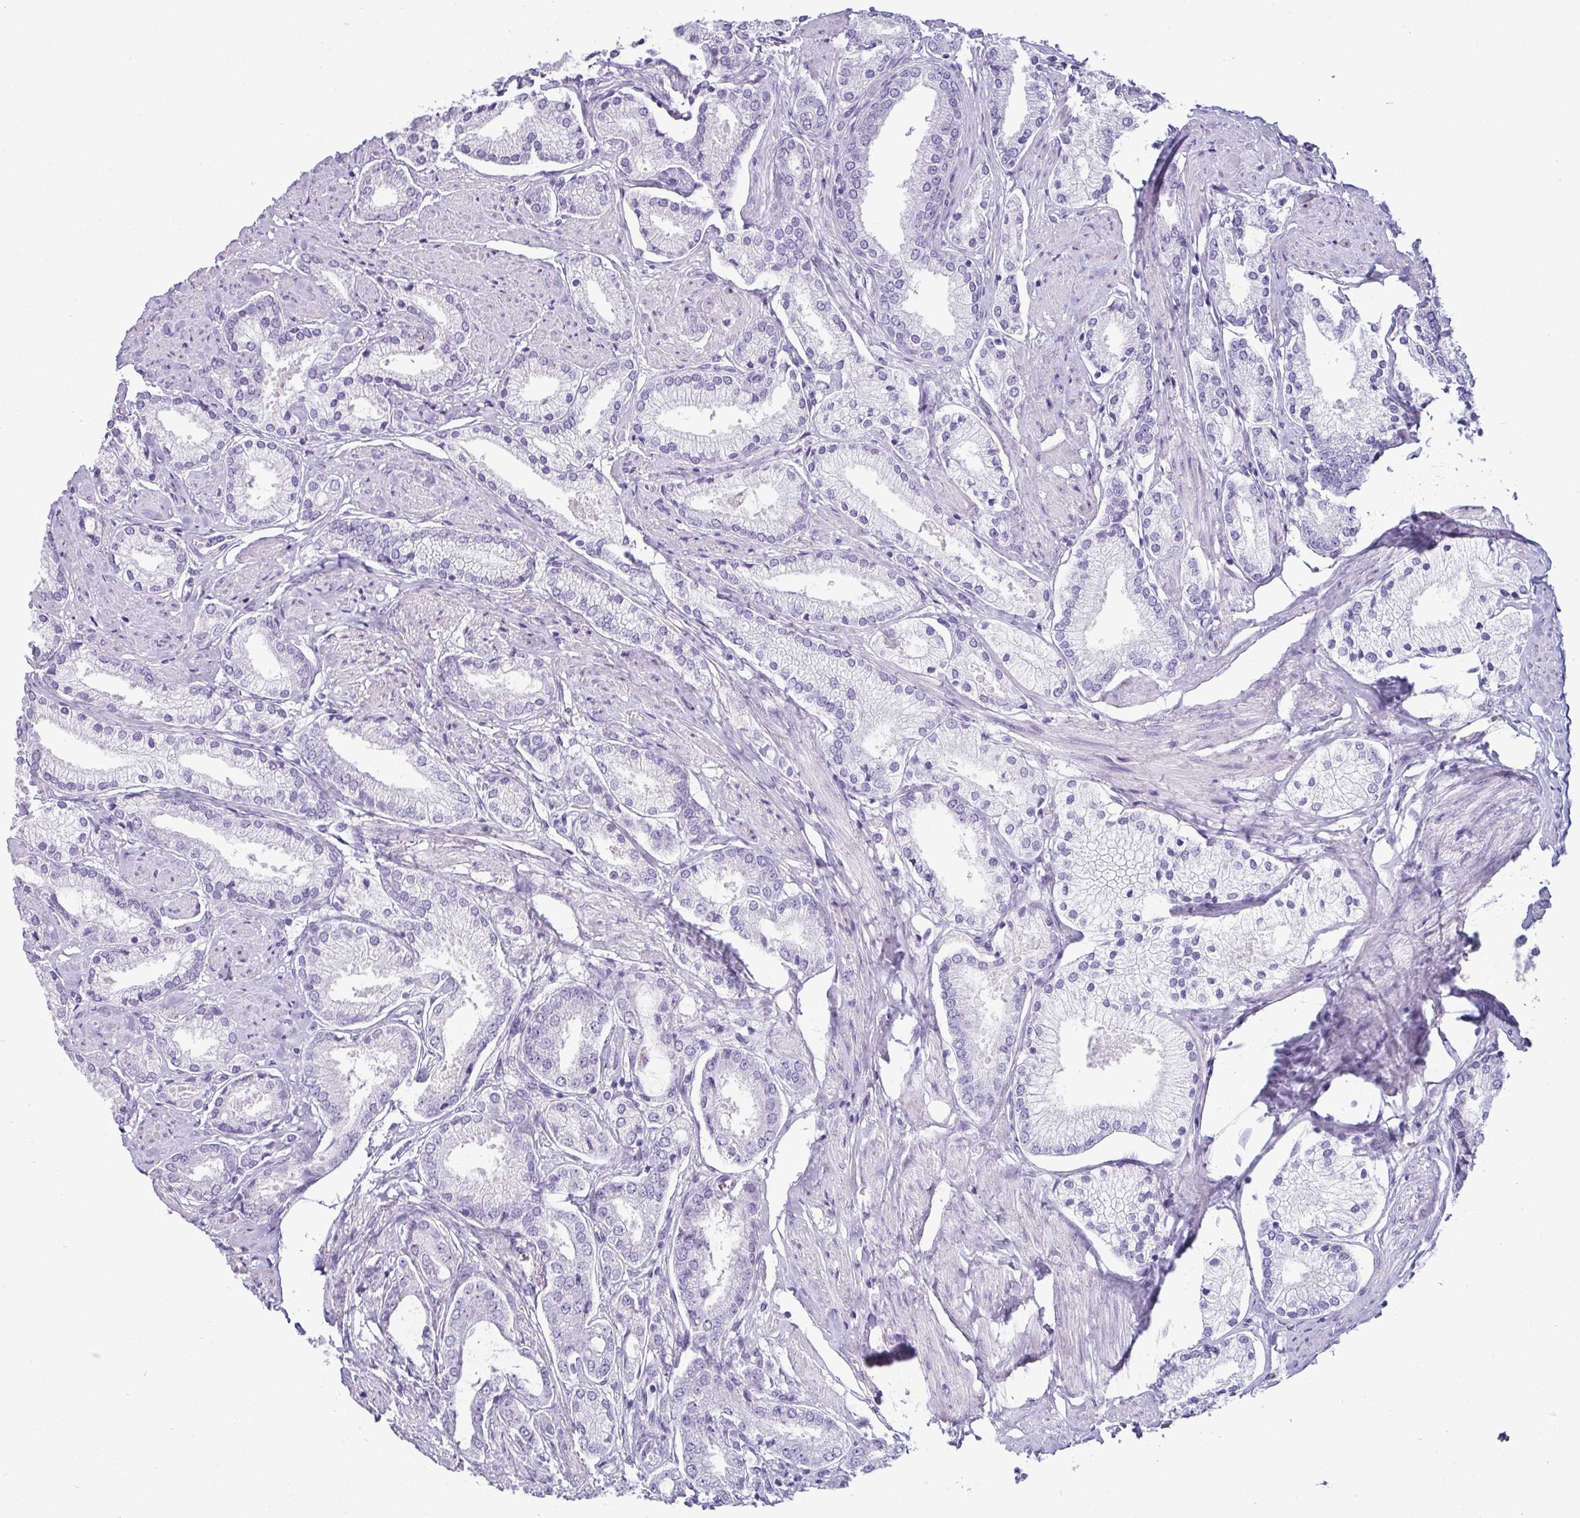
{"staining": {"intensity": "negative", "quantity": "none", "location": "none"}, "tissue": "prostate cancer", "cell_type": "Tumor cells", "image_type": "cancer", "snomed": [{"axis": "morphology", "description": "Adenocarcinoma, High grade"}, {"axis": "topography", "description": "Prostate and seminal vesicle, NOS"}], "caption": "DAB immunohistochemical staining of human high-grade adenocarcinoma (prostate) displays no significant staining in tumor cells. Nuclei are stained in blue.", "gene": "VCY1B", "patient": {"sex": "male", "age": 64}}